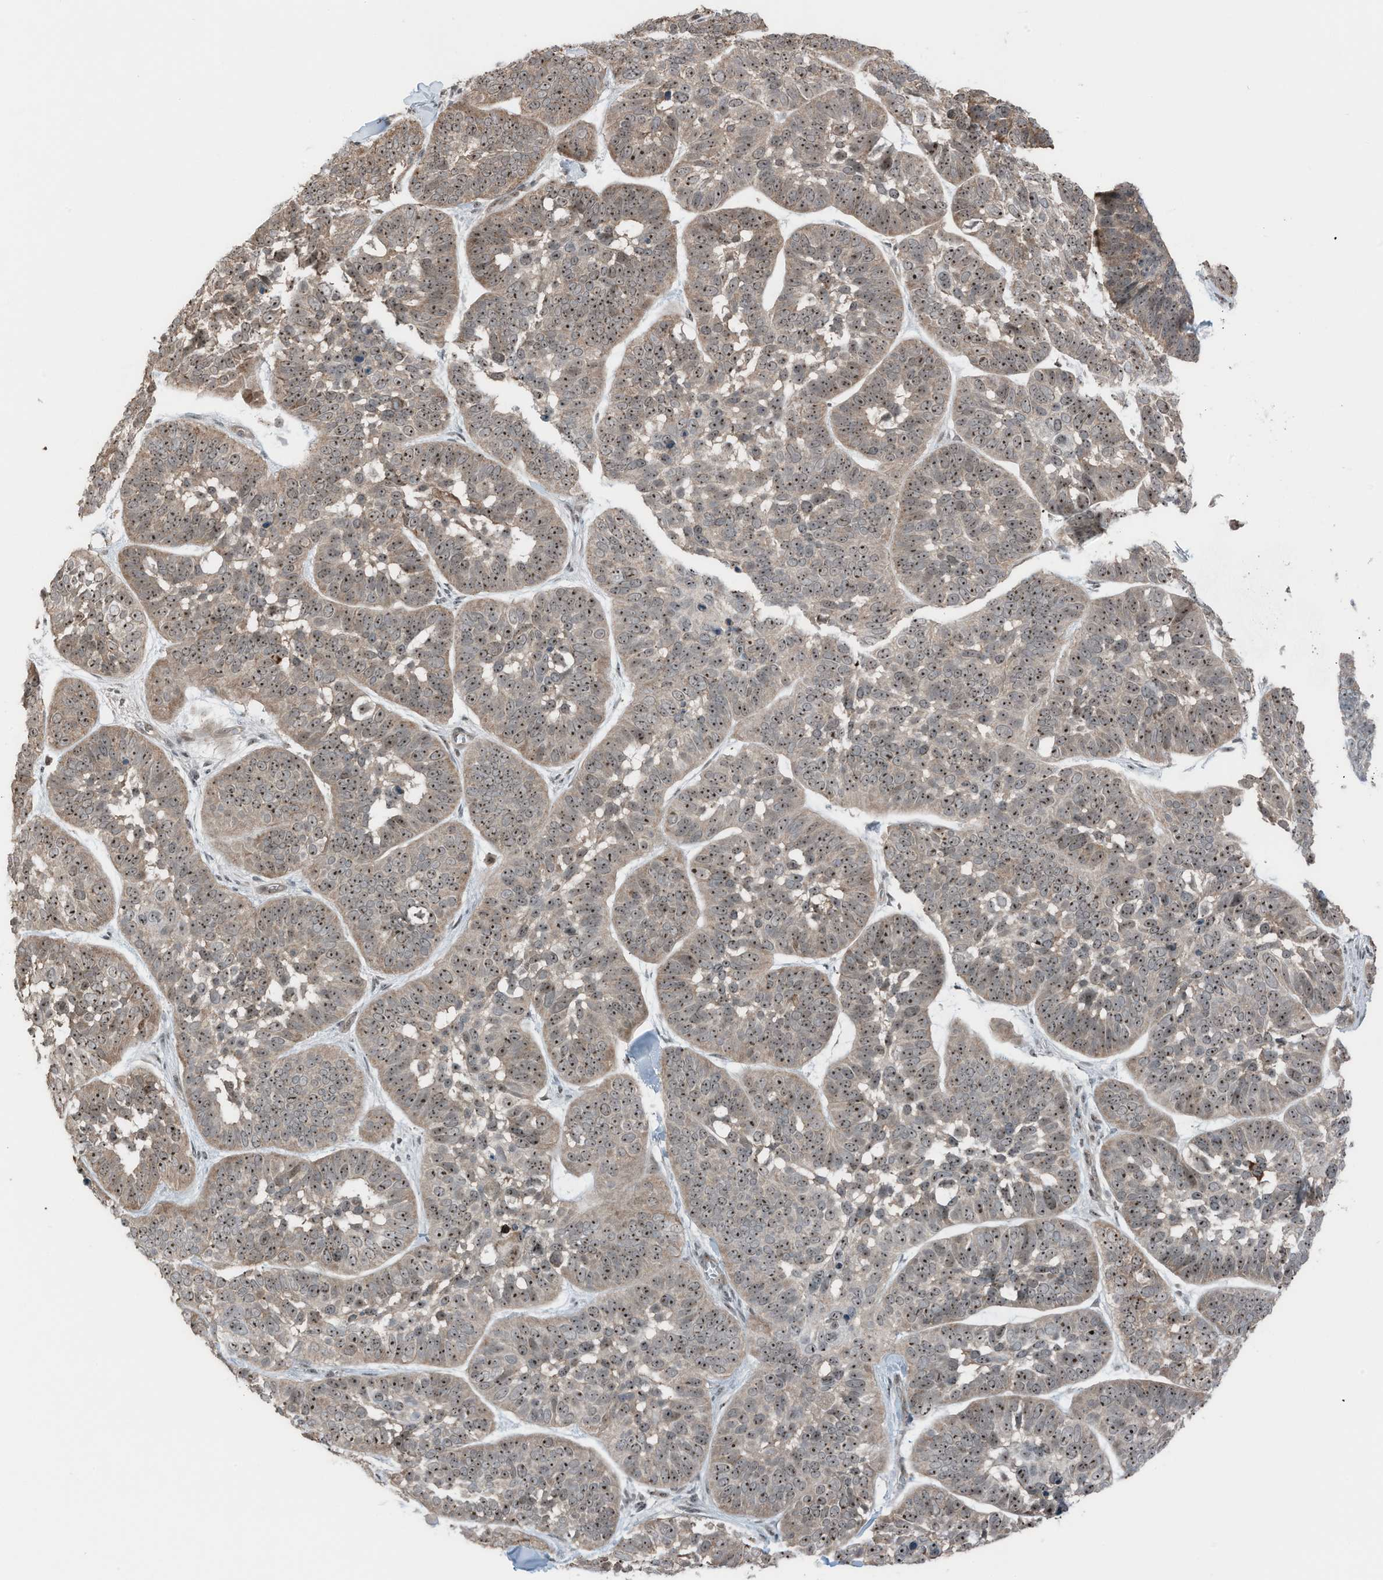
{"staining": {"intensity": "moderate", "quantity": ">75%", "location": "nuclear"}, "tissue": "skin cancer", "cell_type": "Tumor cells", "image_type": "cancer", "snomed": [{"axis": "morphology", "description": "Basal cell carcinoma"}, {"axis": "topography", "description": "Skin"}], "caption": "Approximately >75% of tumor cells in skin cancer (basal cell carcinoma) demonstrate moderate nuclear protein staining as visualized by brown immunohistochemical staining.", "gene": "UTP3", "patient": {"sex": "male", "age": 62}}